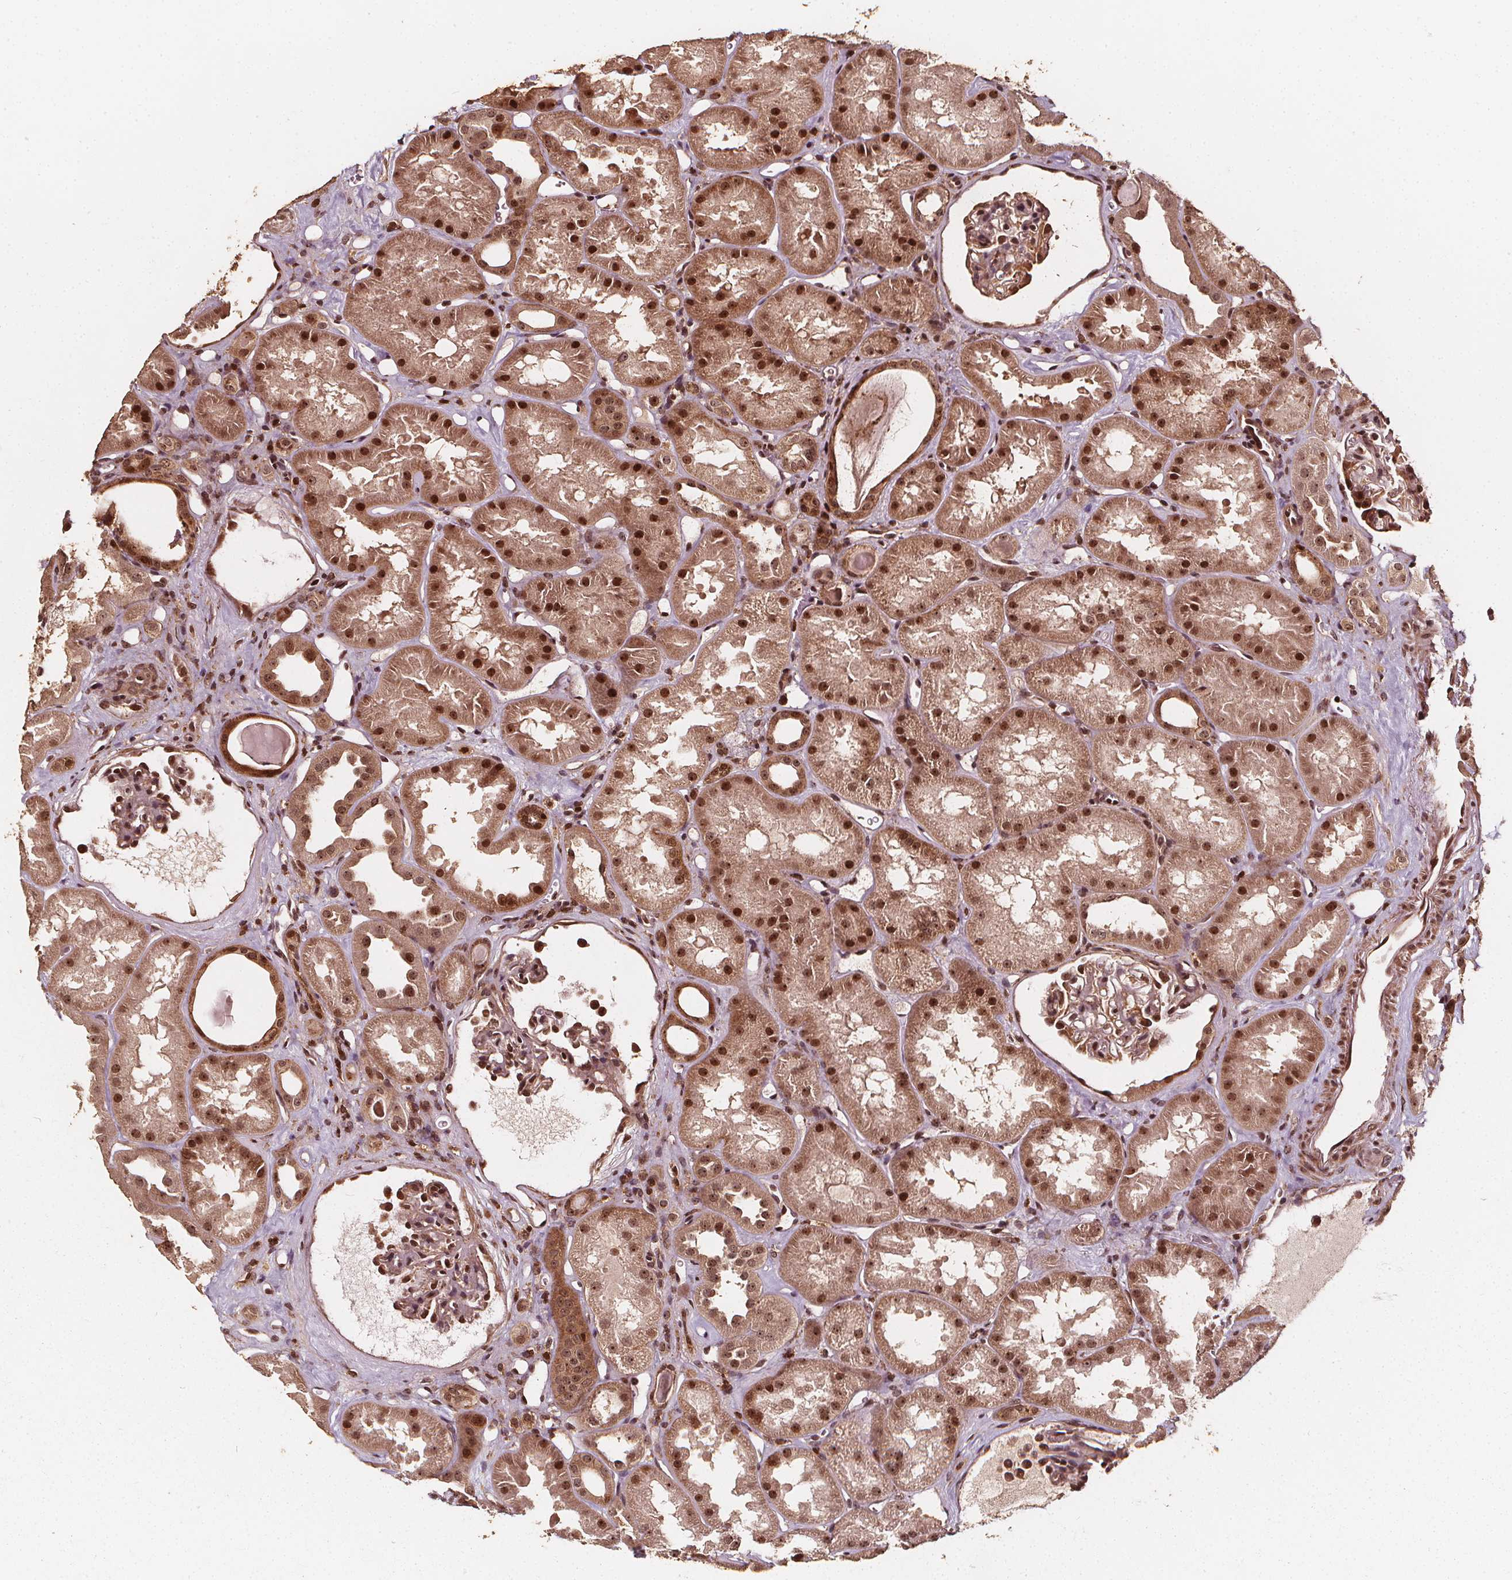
{"staining": {"intensity": "strong", "quantity": "25%-75%", "location": "nuclear"}, "tissue": "kidney", "cell_type": "Cells in glomeruli", "image_type": "normal", "snomed": [{"axis": "morphology", "description": "Normal tissue, NOS"}, {"axis": "topography", "description": "Kidney"}], "caption": "Immunohistochemical staining of unremarkable kidney displays high levels of strong nuclear staining in about 25%-75% of cells in glomeruli. (DAB (3,3'-diaminobenzidine) IHC, brown staining for protein, blue staining for nuclei).", "gene": "EXOSC9", "patient": {"sex": "male", "age": 61}}